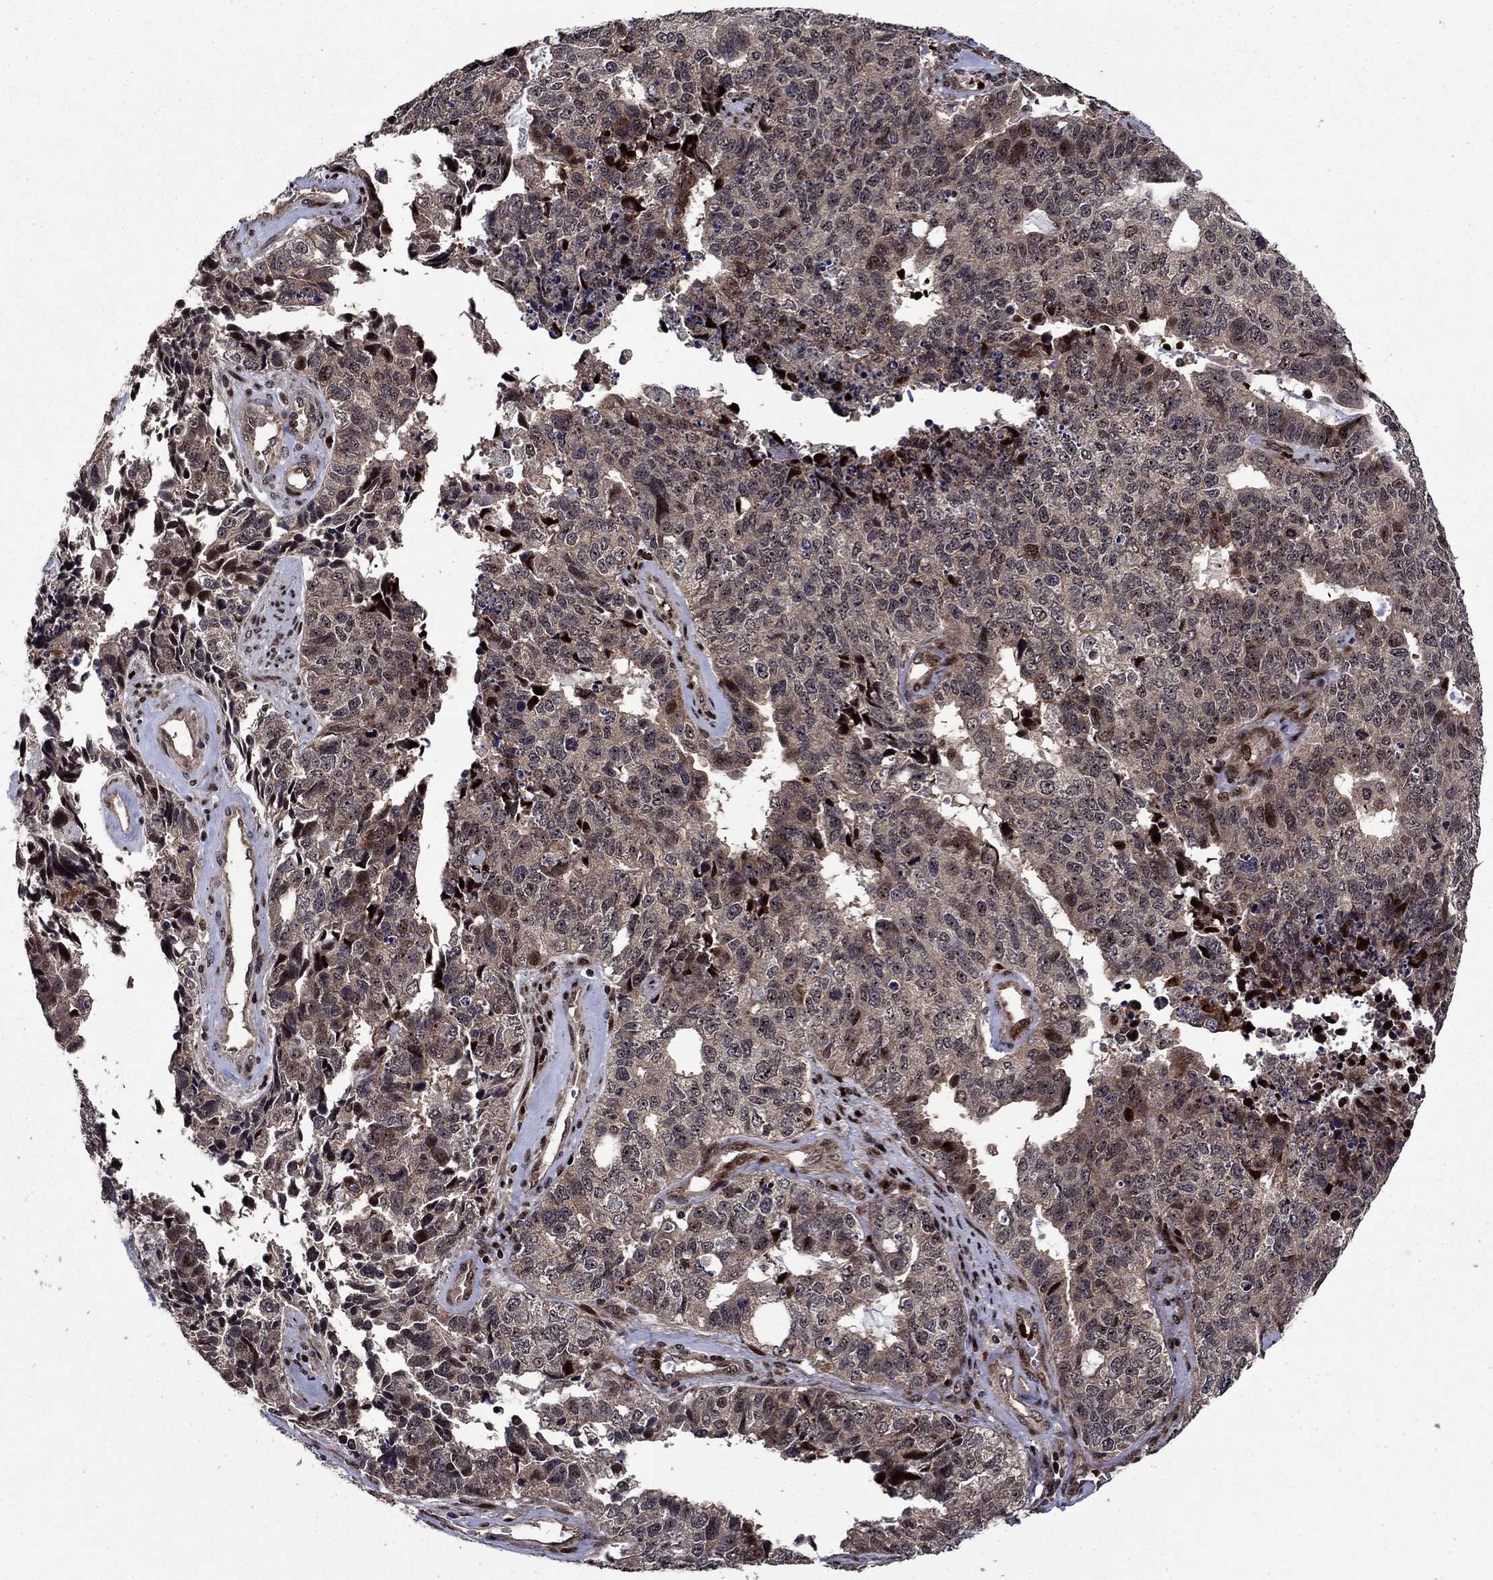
{"staining": {"intensity": "moderate", "quantity": "<25%", "location": "nuclear"}, "tissue": "cervical cancer", "cell_type": "Tumor cells", "image_type": "cancer", "snomed": [{"axis": "morphology", "description": "Squamous cell carcinoma, NOS"}, {"axis": "topography", "description": "Cervix"}], "caption": "Immunohistochemistry (IHC) of cervical cancer displays low levels of moderate nuclear positivity in about <25% of tumor cells. The protein is shown in brown color, while the nuclei are stained blue.", "gene": "AGTPBP1", "patient": {"sex": "female", "age": 63}}